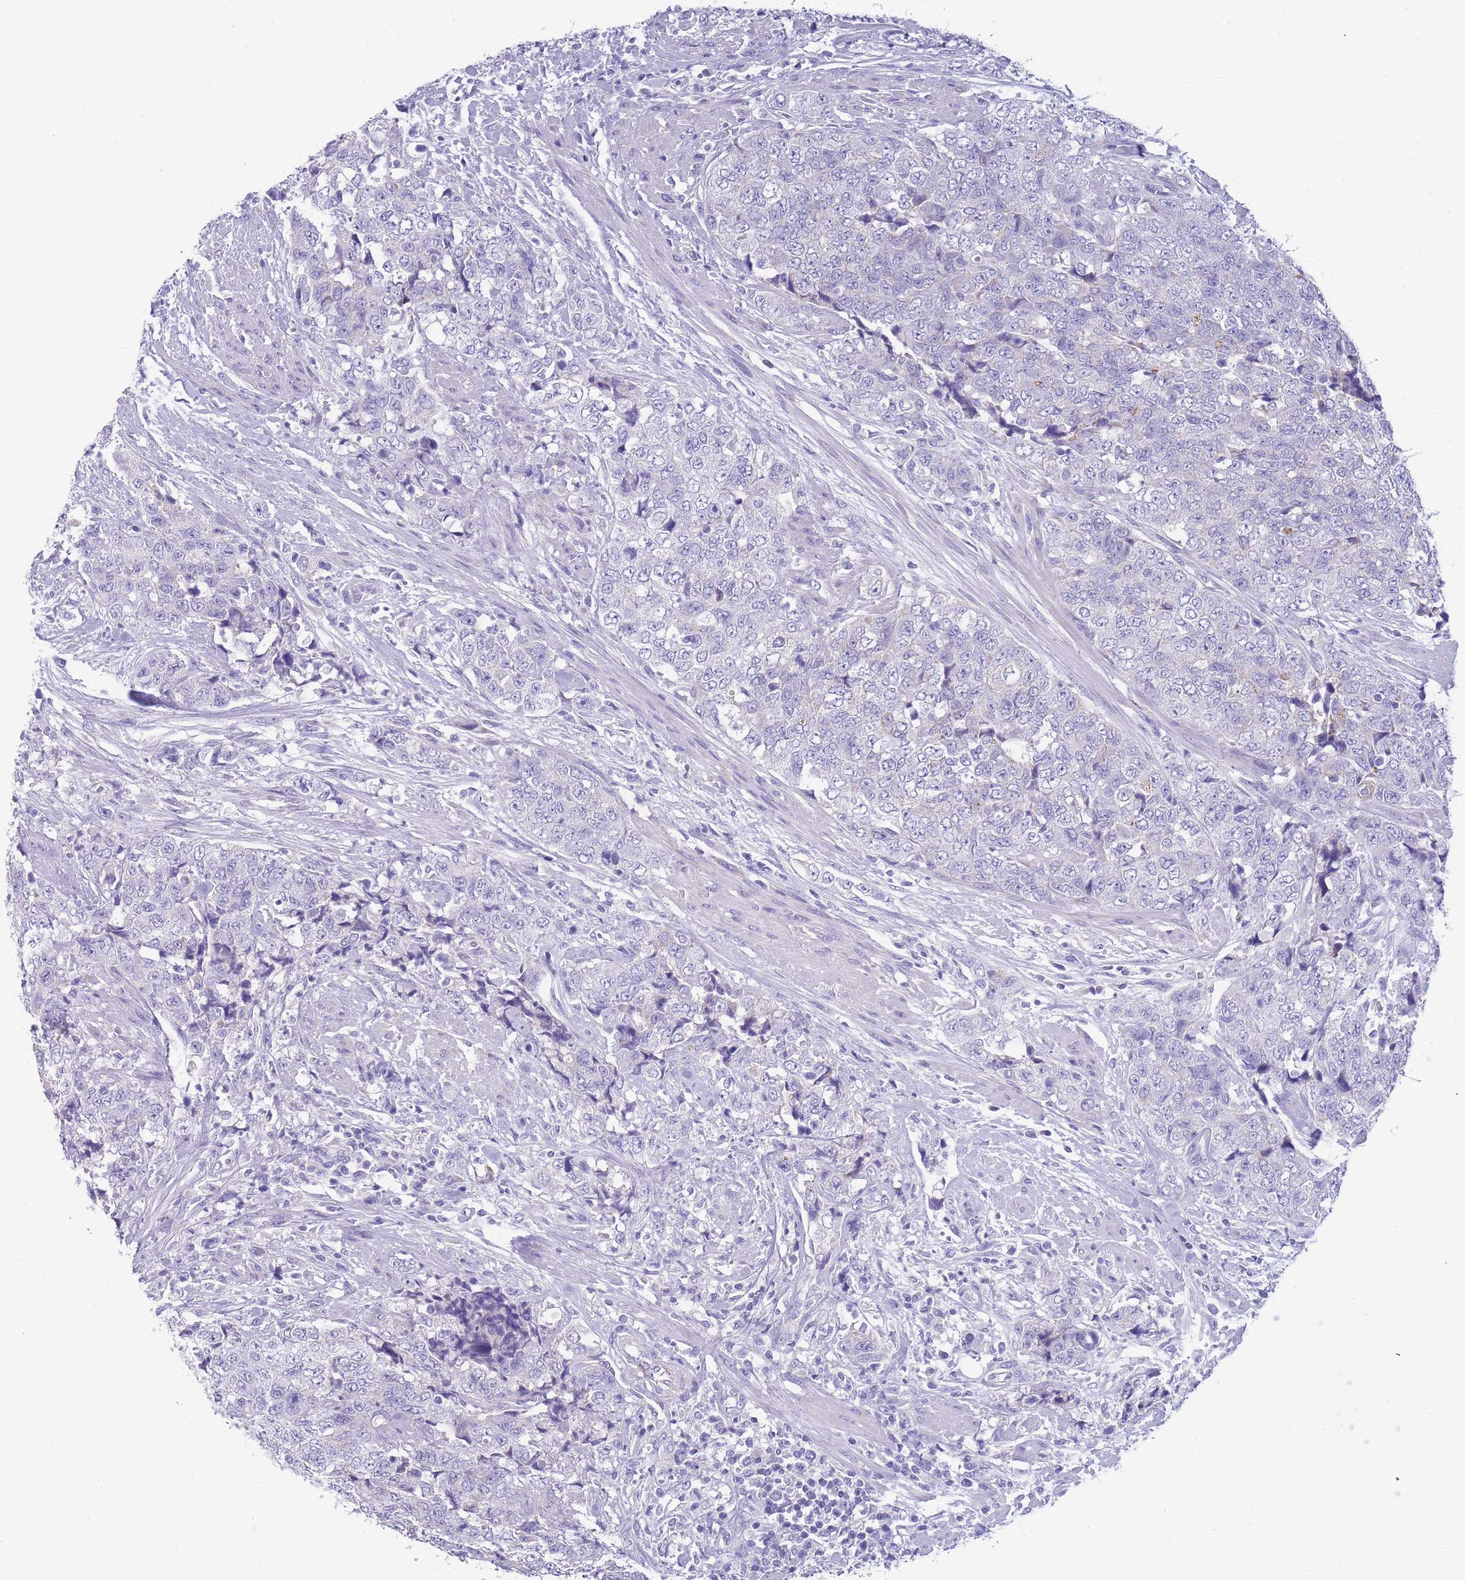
{"staining": {"intensity": "negative", "quantity": "none", "location": "none"}, "tissue": "urothelial cancer", "cell_type": "Tumor cells", "image_type": "cancer", "snomed": [{"axis": "morphology", "description": "Urothelial carcinoma, High grade"}, {"axis": "topography", "description": "Urinary bladder"}], "caption": "This histopathology image is of urothelial cancer stained with immunohistochemistry to label a protein in brown with the nuclei are counter-stained blue. There is no expression in tumor cells.", "gene": "INTS2", "patient": {"sex": "female", "age": 78}}